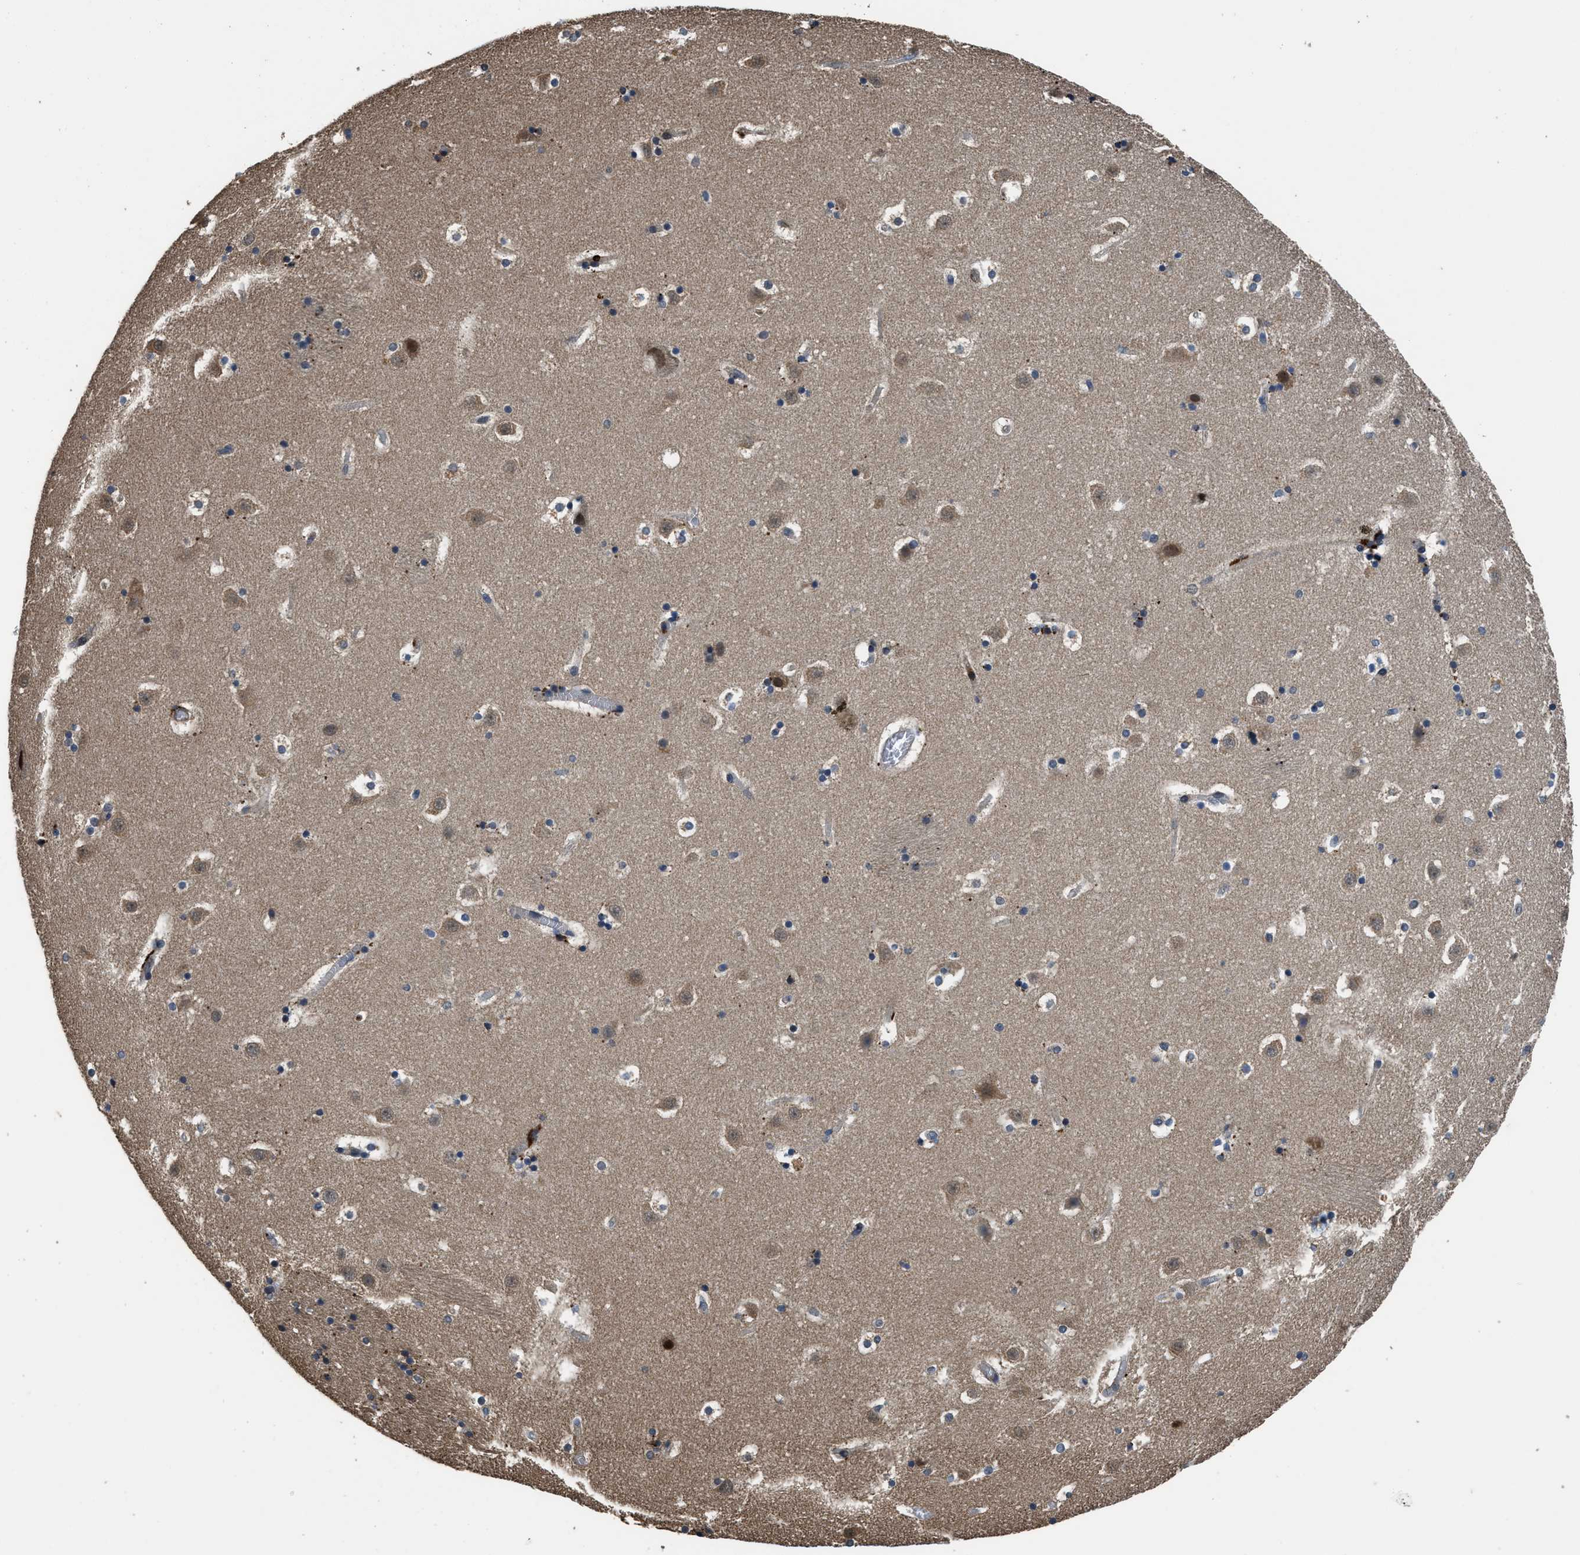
{"staining": {"intensity": "moderate", "quantity": "<25%", "location": "cytoplasmic/membranous,nuclear"}, "tissue": "caudate", "cell_type": "Glial cells", "image_type": "normal", "snomed": [{"axis": "morphology", "description": "Normal tissue, NOS"}, {"axis": "topography", "description": "Lateral ventricle wall"}], "caption": "An image showing moderate cytoplasmic/membranous,nuclear staining in about <25% of glial cells in normal caudate, as visualized by brown immunohistochemical staining.", "gene": "CTBS", "patient": {"sex": "male", "age": 45}}